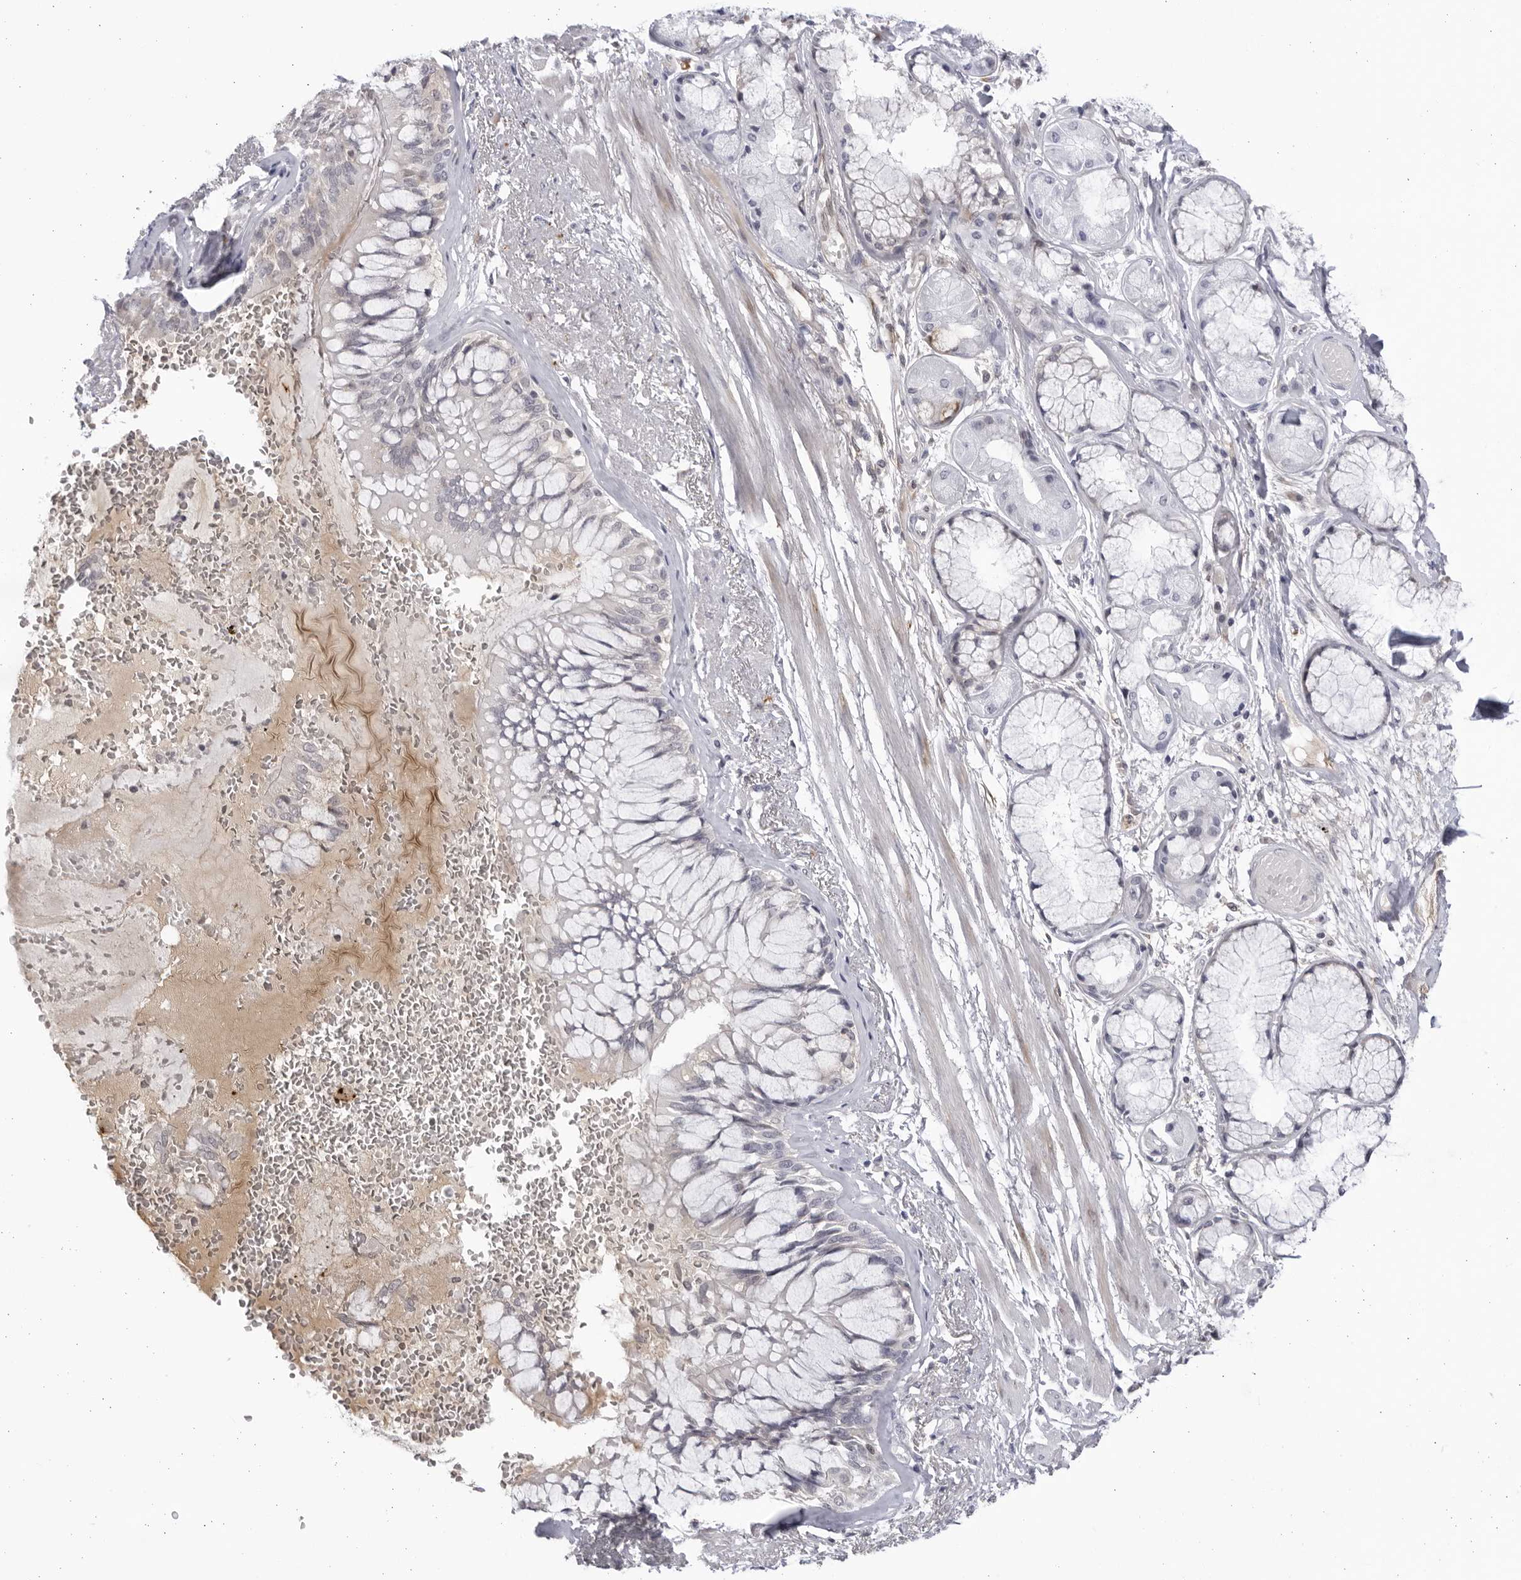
{"staining": {"intensity": "negative", "quantity": "none", "location": "none"}, "tissue": "adipose tissue", "cell_type": "Adipocytes", "image_type": "normal", "snomed": [{"axis": "morphology", "description": "Normal tissue, NOS"}, {"axis": "topography", "description": "Bronchus"}], "caption": "There is no significant expression in adipocytes of adipose tissue. (Brightfield microscopy of DAB (3,3'-diaminobenzidine) immunohistochemistry at high magnification).", "gene": "BMP2K", "patient": {"sex": "male", "age": 66}}